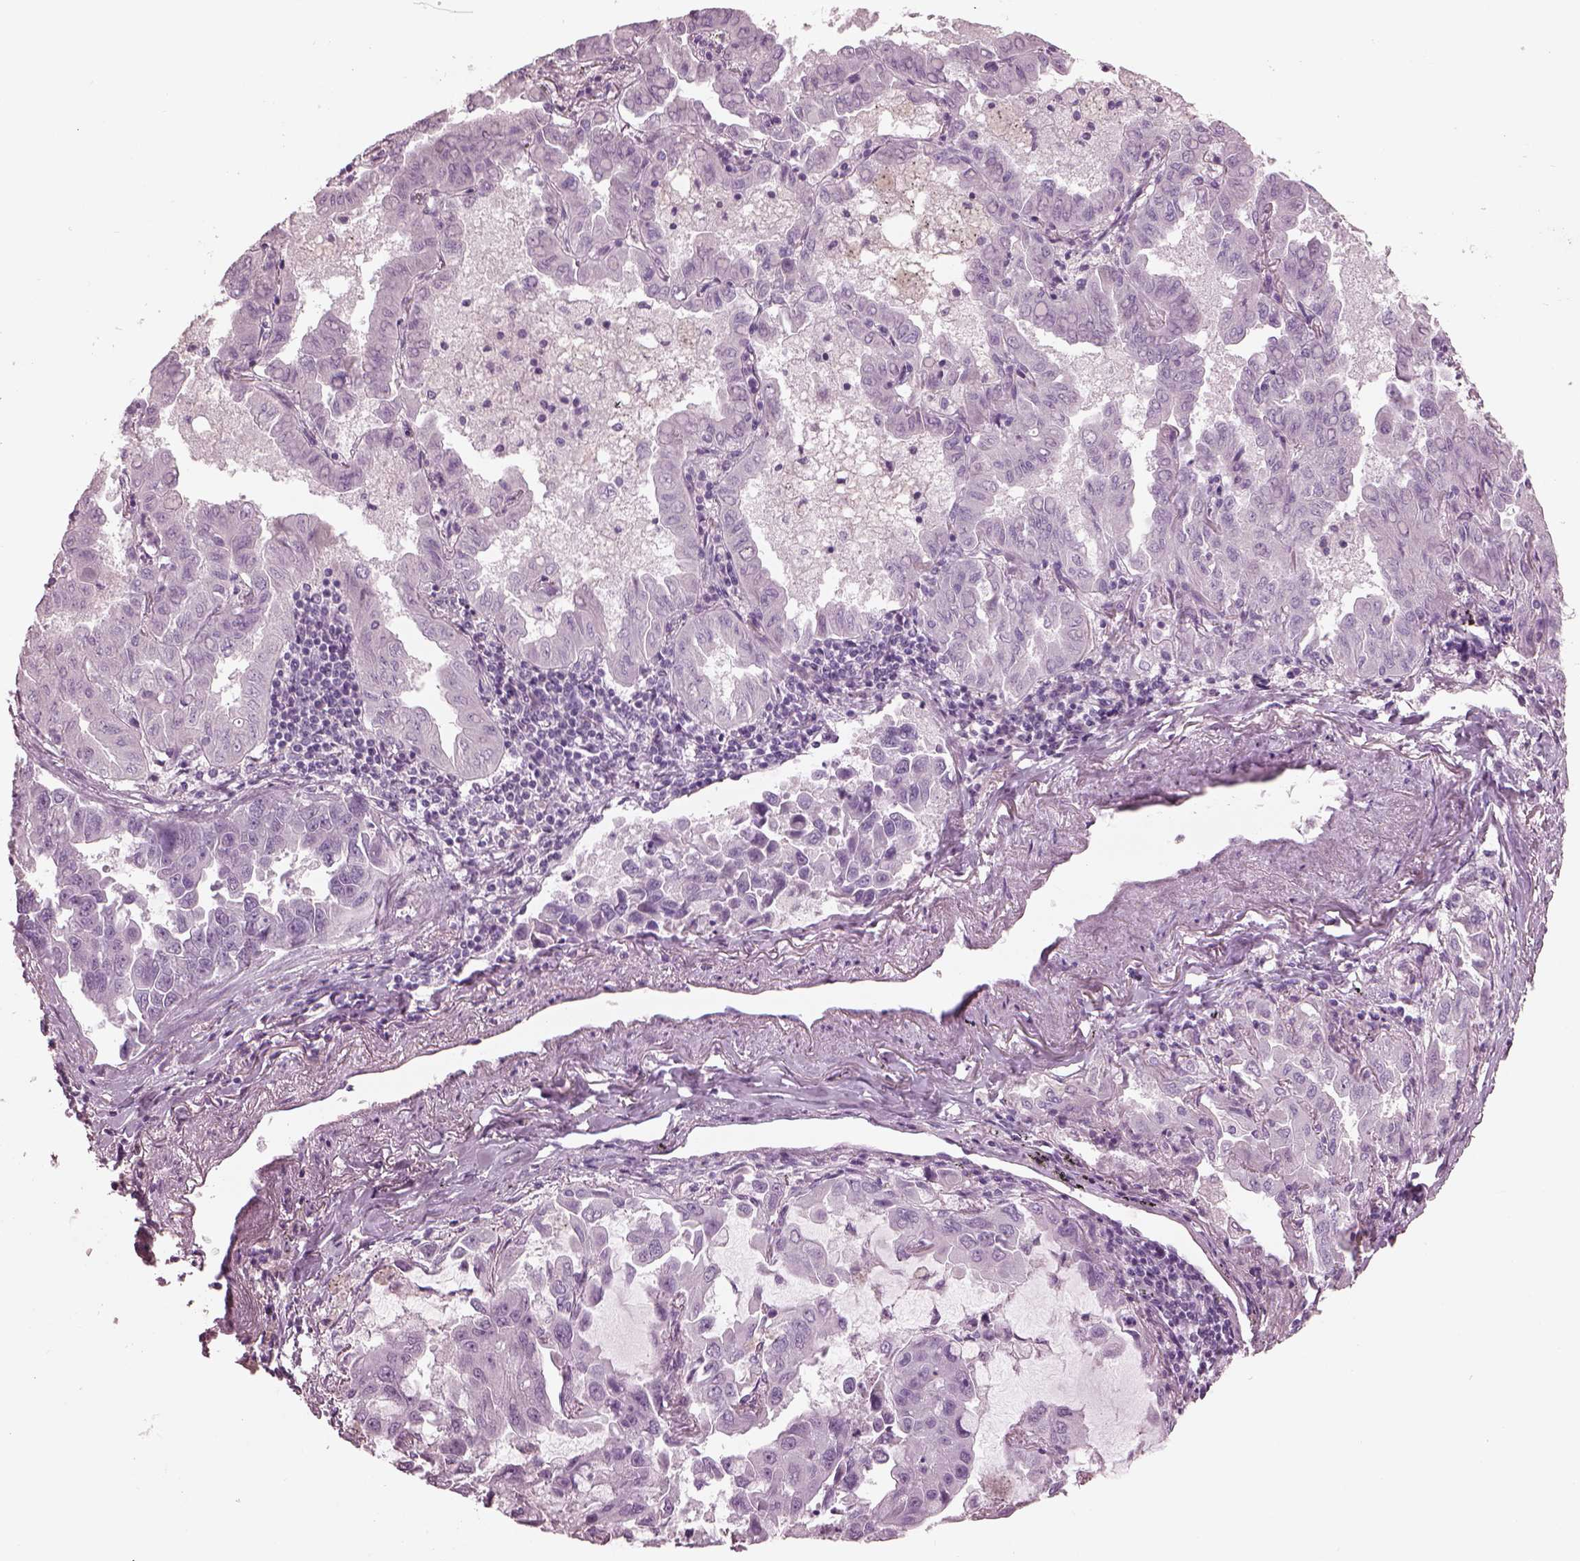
{"staining": {"intensity": "negative", "quantity": "none", "location": "none"}, "tissue": "lung cancer", "cell_type": "Tumor cells", "image_type": "cancer", "snomed": [{"axis": "morphology", "description": "Adenocarcinoma, NOS"}, {"axis": "topography", "description": "Lung"}], "caption": "This is an immunohistochemistry (IHC) micrograph of human lung adenocarcinoma. There is no staining in tumor cells.", "gene": "PACRG", "patient": {"sex": "male", "age": 64}}